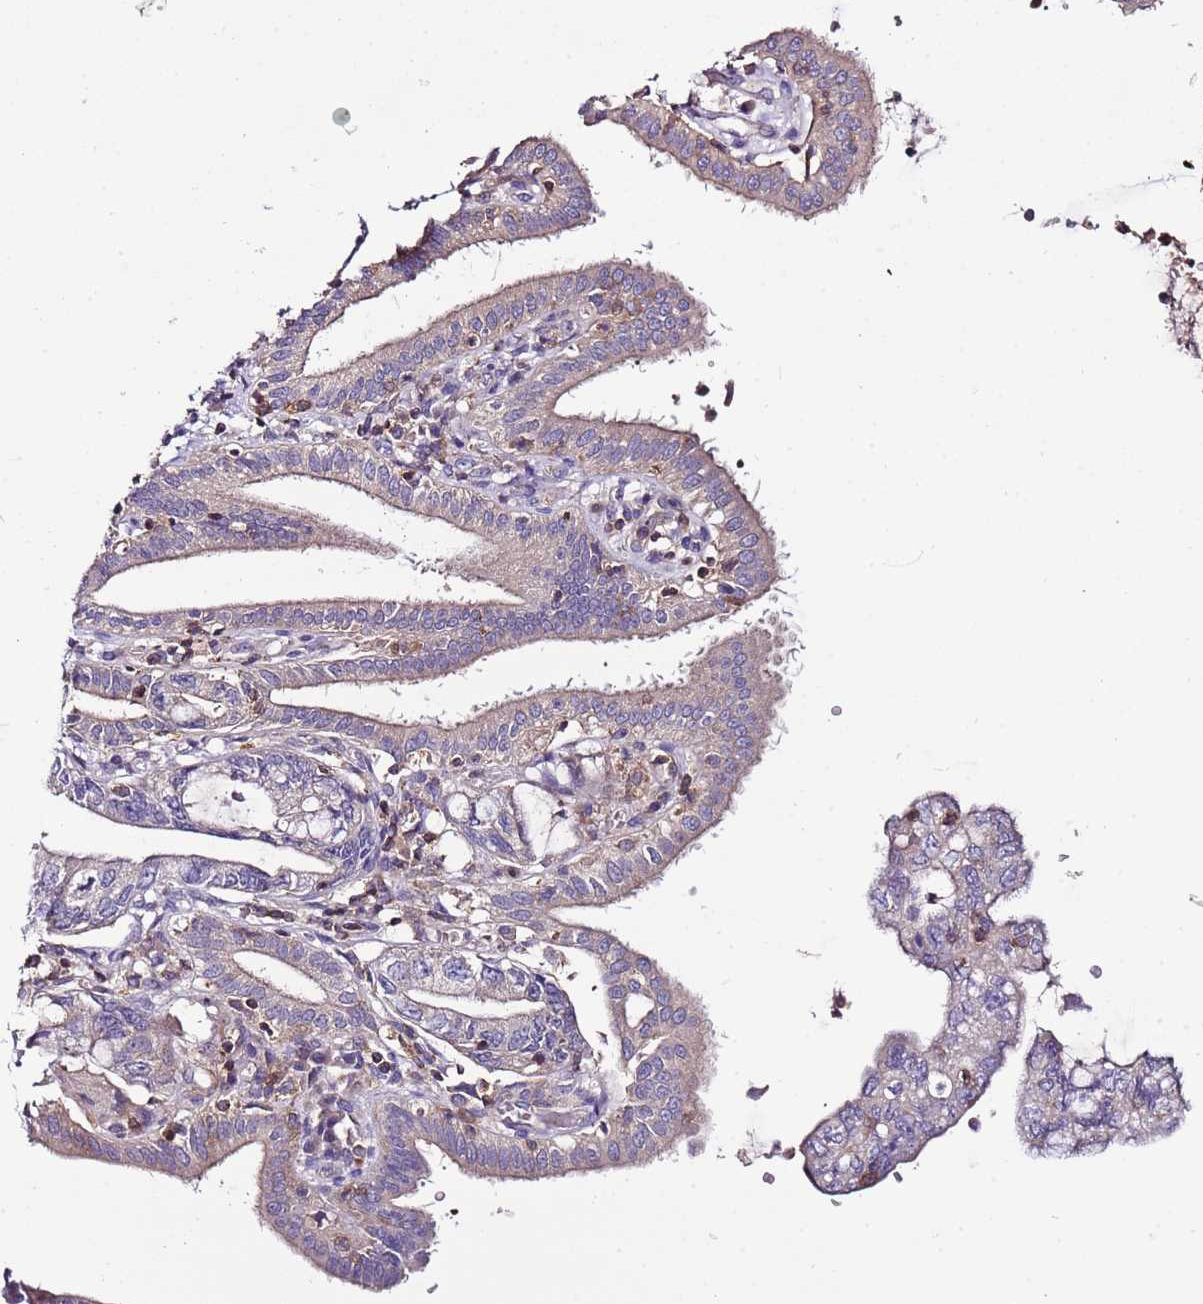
{"staining": {"intensity": "negative", "quantity": "none", "location": "none"}, "tissue": "pancreatic cancer", "cell_type": "Tumor cells", "image_type": "cancer", "snomed": [{"axis": "morphology", "description": "Adenocarcinoma, NOS"}, {"axis": "topography", "description": "Pancreas"}], "caption": "Immunohistochemical staining of human pancreatic adenocarcinoma demonstrates no significant positivity in tumor cells.", "gene": "IGIP", "patient": {"sex": "female", "age": 73}}